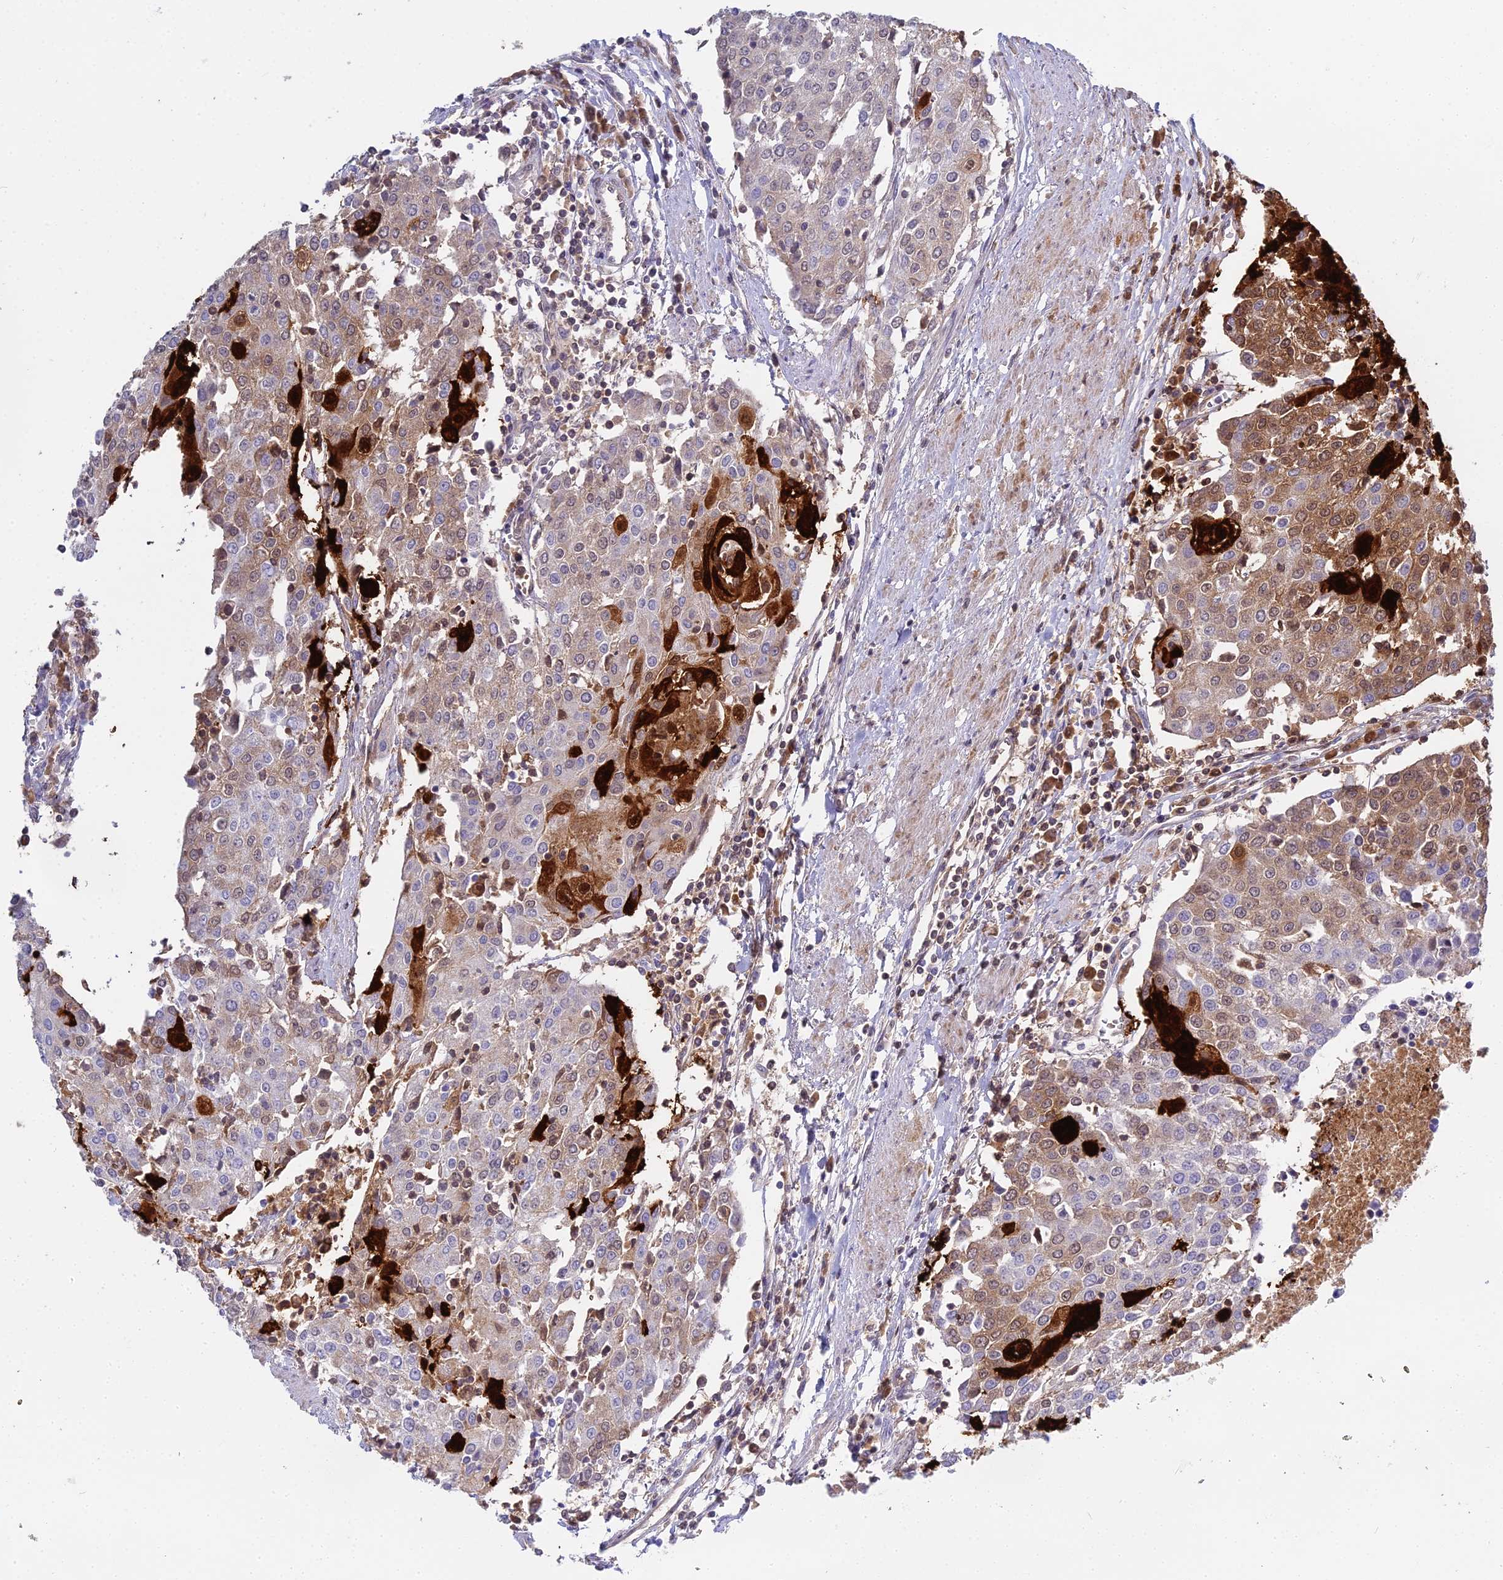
{"staining": {"intensity": "strong", "quantity": "<25%", "location": "cytoplasmic/membranous,nuclear"}, "tissue": "urothelial cancer", "cell_type": "Tumor cells", "image_type": "cancer", "snomed": [{"axis": "morphology", "description": "Urothelial carcinoma, High grade"}, {"axis": "topography", "description": "Urinary bladder"}], "caption": "Immunohistochemical staining of high-grade urothelial carcinoma exhibits medium levels of strong cytoplasmic/membranous and nuclear protein positivity in about <25% of tumor cells.", "gene": "S100A7", "patient": {"sex": "female", "age": 85}}